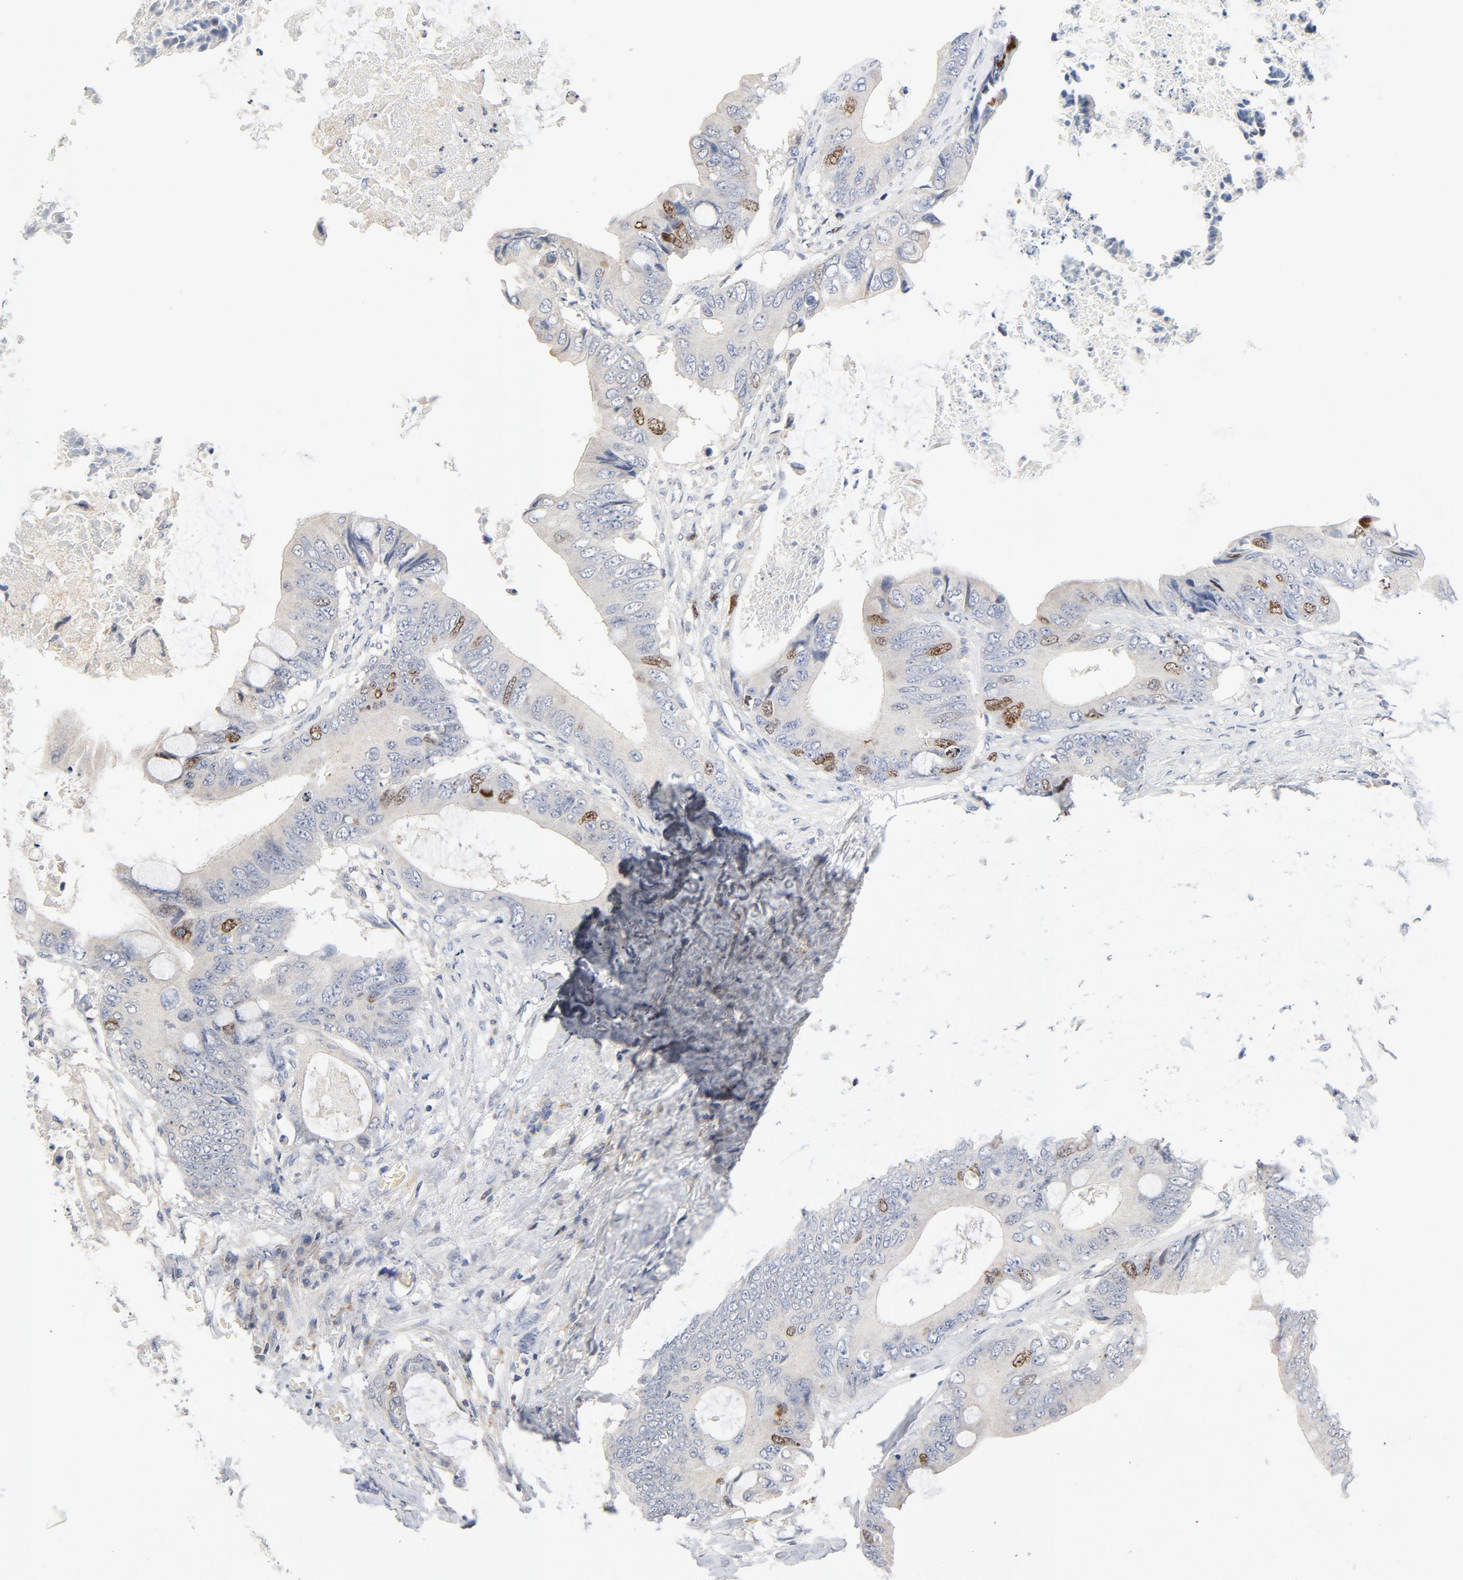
{"staining": {"intensity": "moderate", "quantity": "<25%", "location": "nuclear"}, "tissue": "colorectal cancer", "cell_type": "Tumor cells", "image_type": "cancer", "snomed": [{"axis": "morphology", "description": "Normal tissue, NOS"}, {"axis": "morphology", "description": "Adenocarcinoma, NOS"}, {"axis": "topography", "description": "Rectum"}, {"axis": "topography", "description": "Peripheral nerve tissue"}], "caption": "Human colorectal adenocarcinoma stained with a brown dye demonstrates moderate nuclear positive staining in about <25% of tumor cells.", "gene": "BIRC5", "patient": {"sex": "female", "age": 77}}